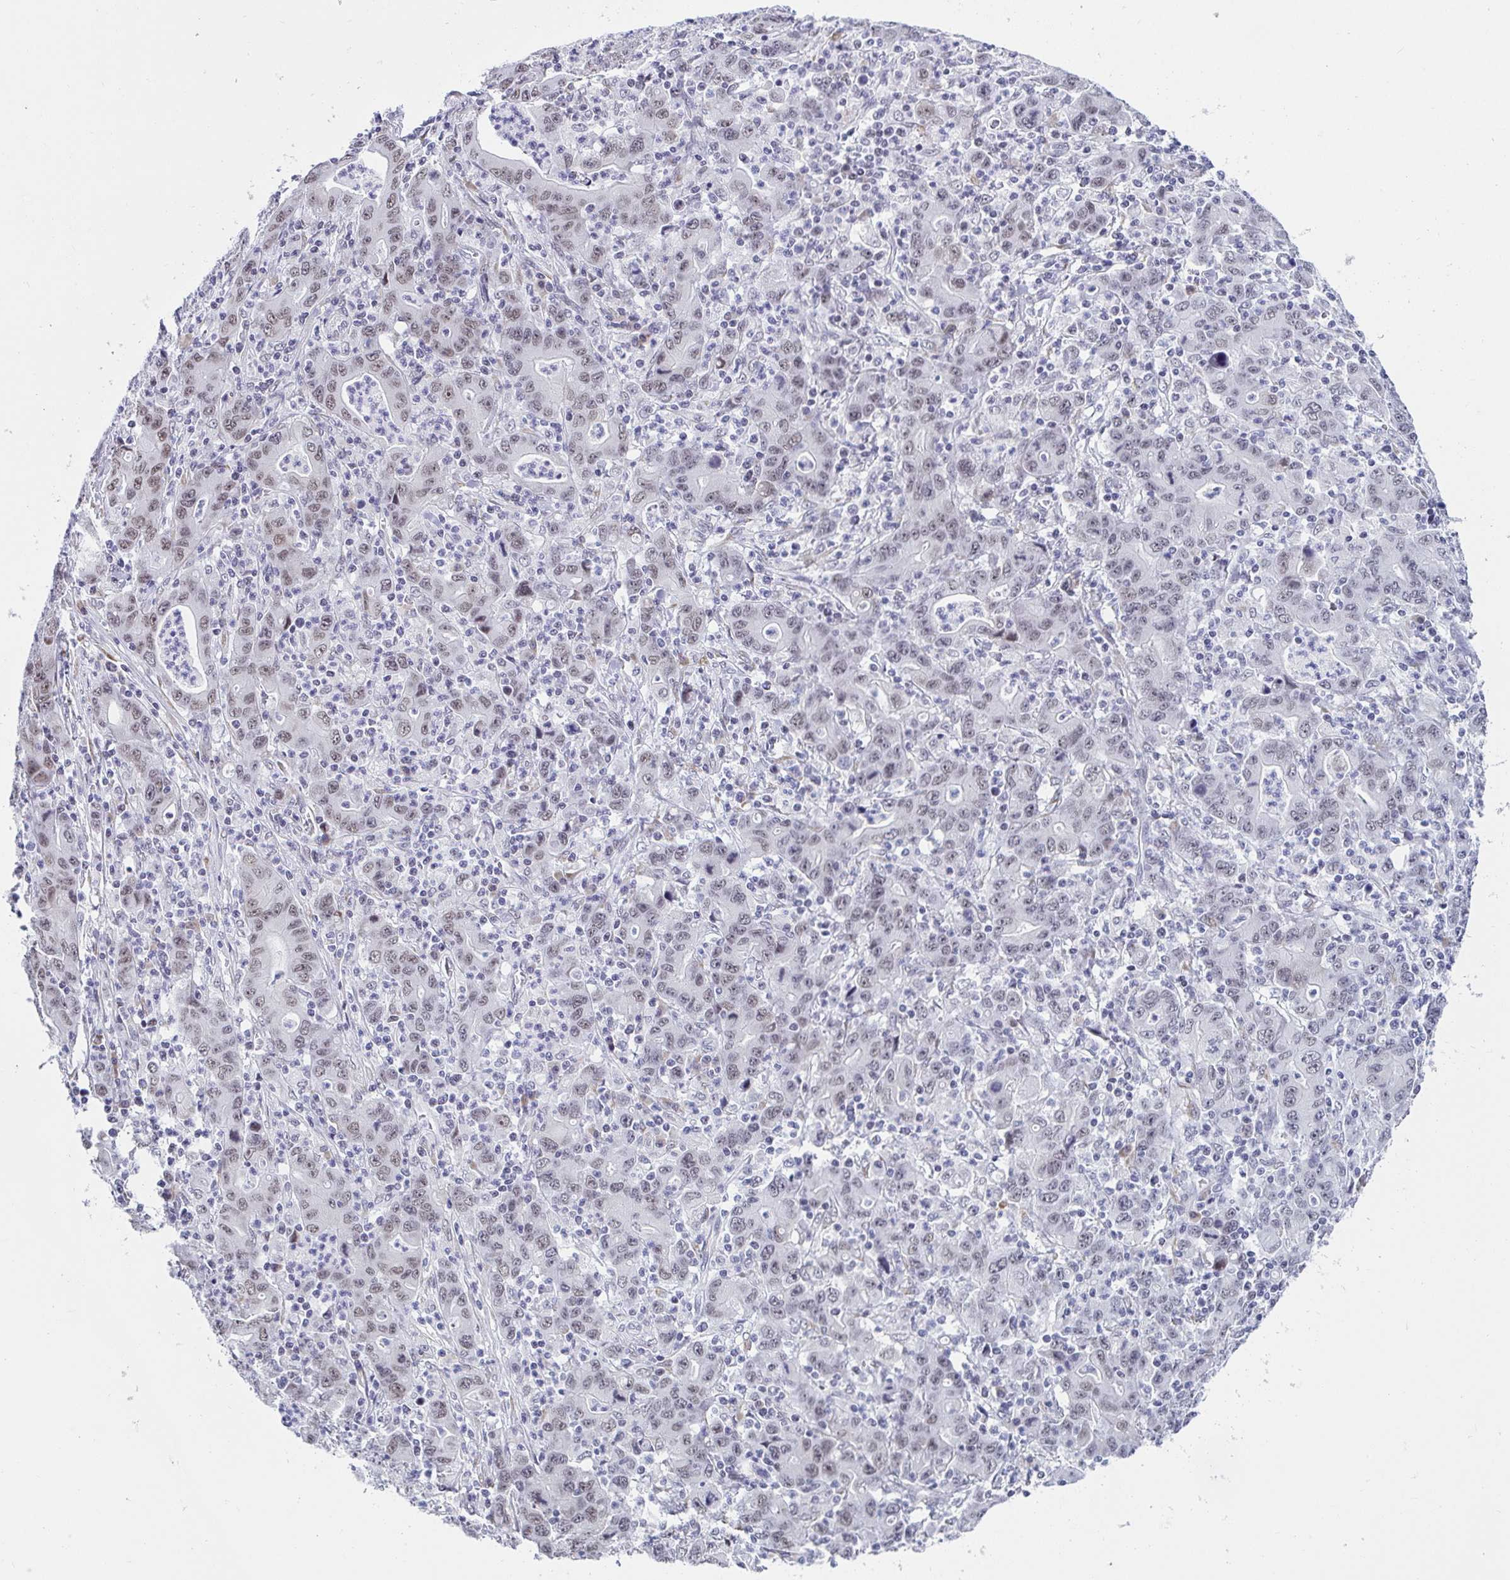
{"staining": {"intensity": "weak", "quantity": ">75%", "location": "nuclear"}, "tissue": "stomach cancer", "cell_type": "Tumor cells", "image_type": "cancer", "snomed": [{"axis": "morphology", "description": "Adenocarcinoma, NOS"}, {"axis": "topography", "description": "Stomach, upper"}], "caption": "An immunohistochemistry micrograph of tumor tissue is shown. Protein staining in brown labels weak nuclear positivity in stomach cancer (adenocarcinoma) within tumor cells.", "gene": "WDR72", "patient": {"sex": "male", "age": 69}}